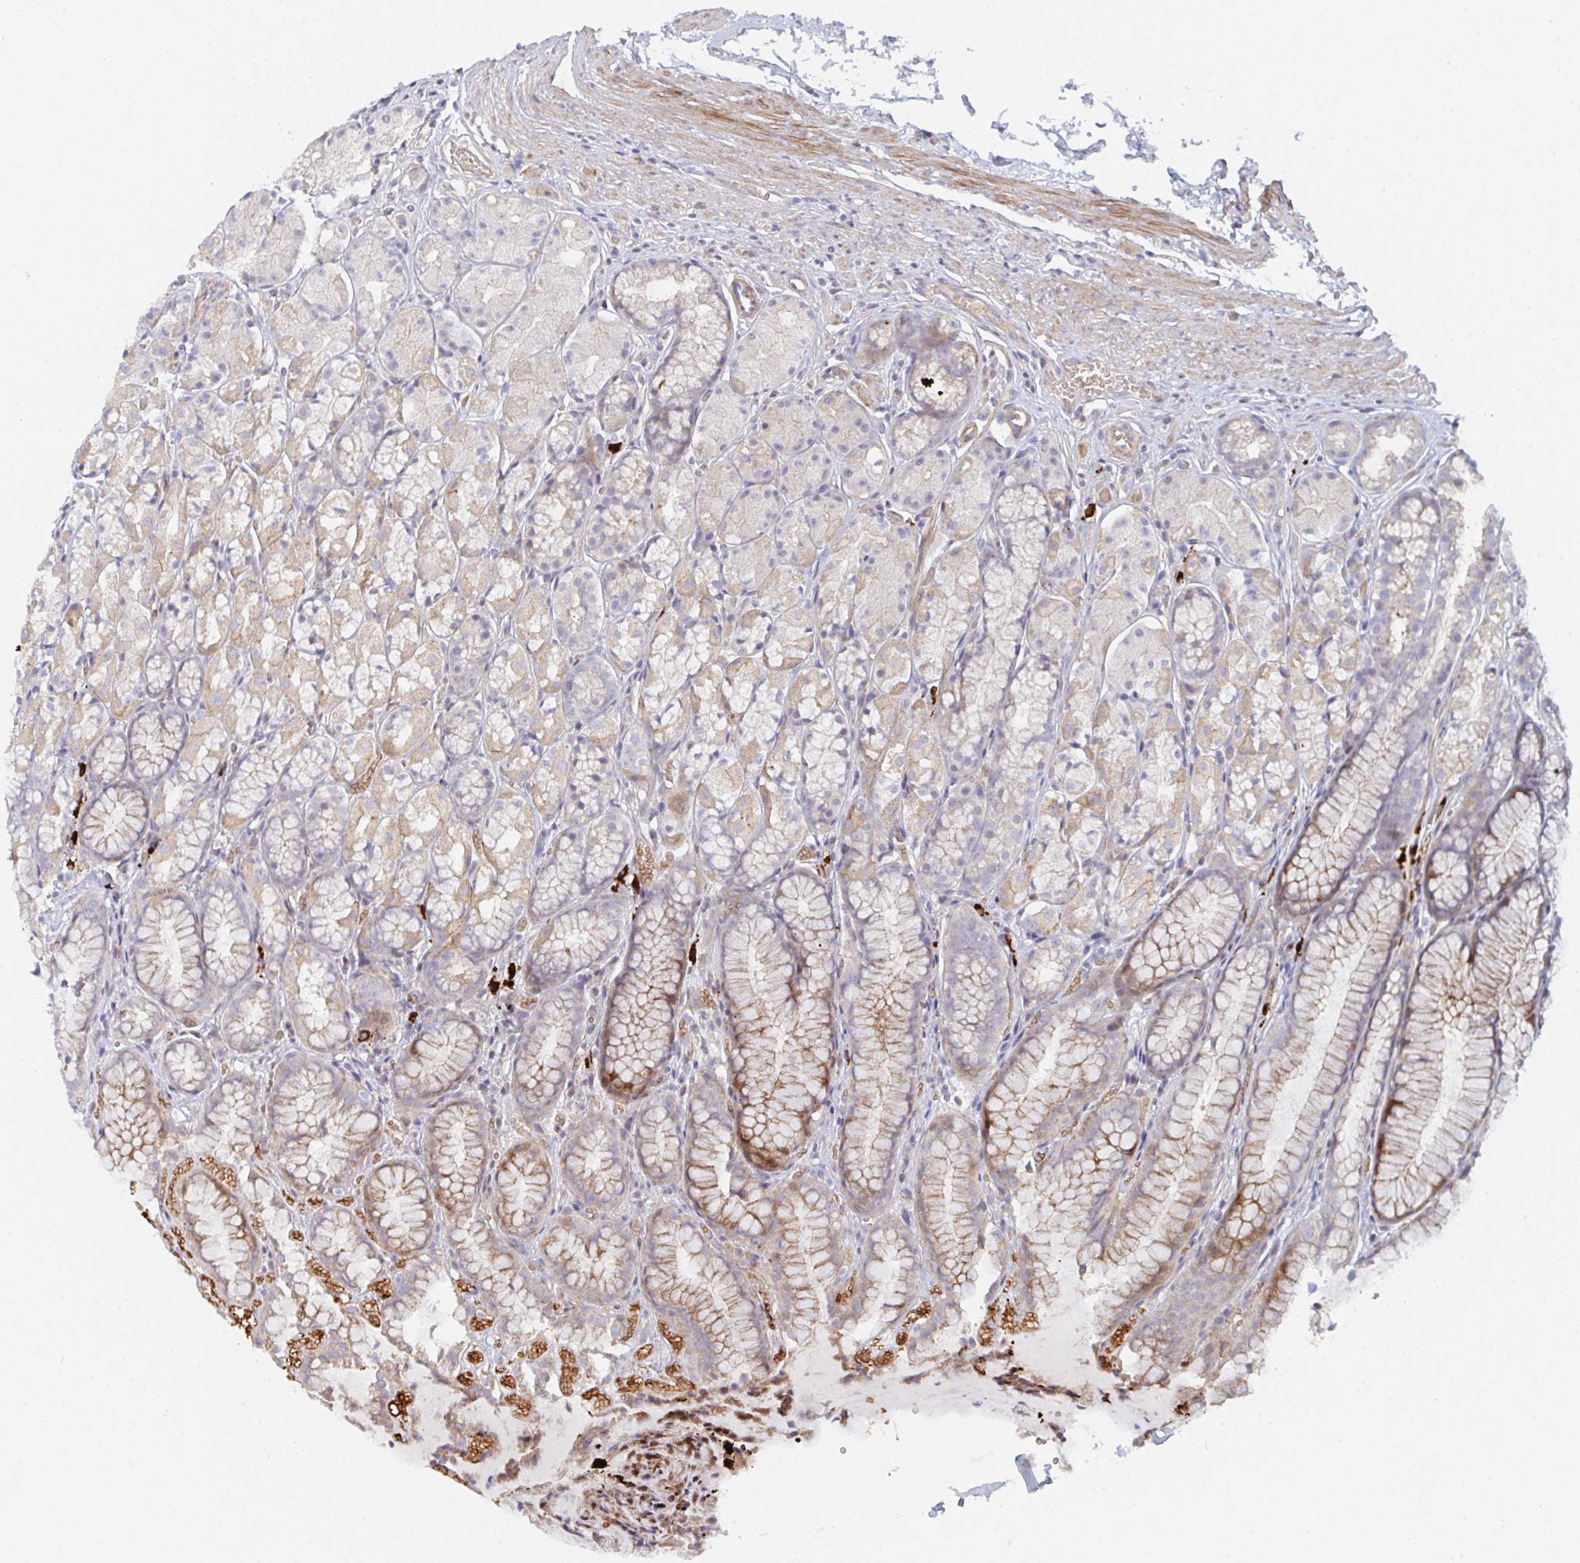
{"staining": {"intensity": "moderate", "quantity": "25%-75%", "location": "cytoplasmic/membranous"}, "tissue": "stomach", "cell_type": "Glandular cells", "image_type": "normal", "snomed": [{"axis": "morphology", "description": "Normal tissue, NOS"}, {"axis": "topography", "description": "Stomach"}], "caption": "Approximately 25%-75% of glandular cells in normal human stomach show moderate cytoplasmic/membranous protein positivity as visualized by brown immunohistochemical staining.", "gene": "TNFSF4", "patient": {"sex": "male", "age": 70}}